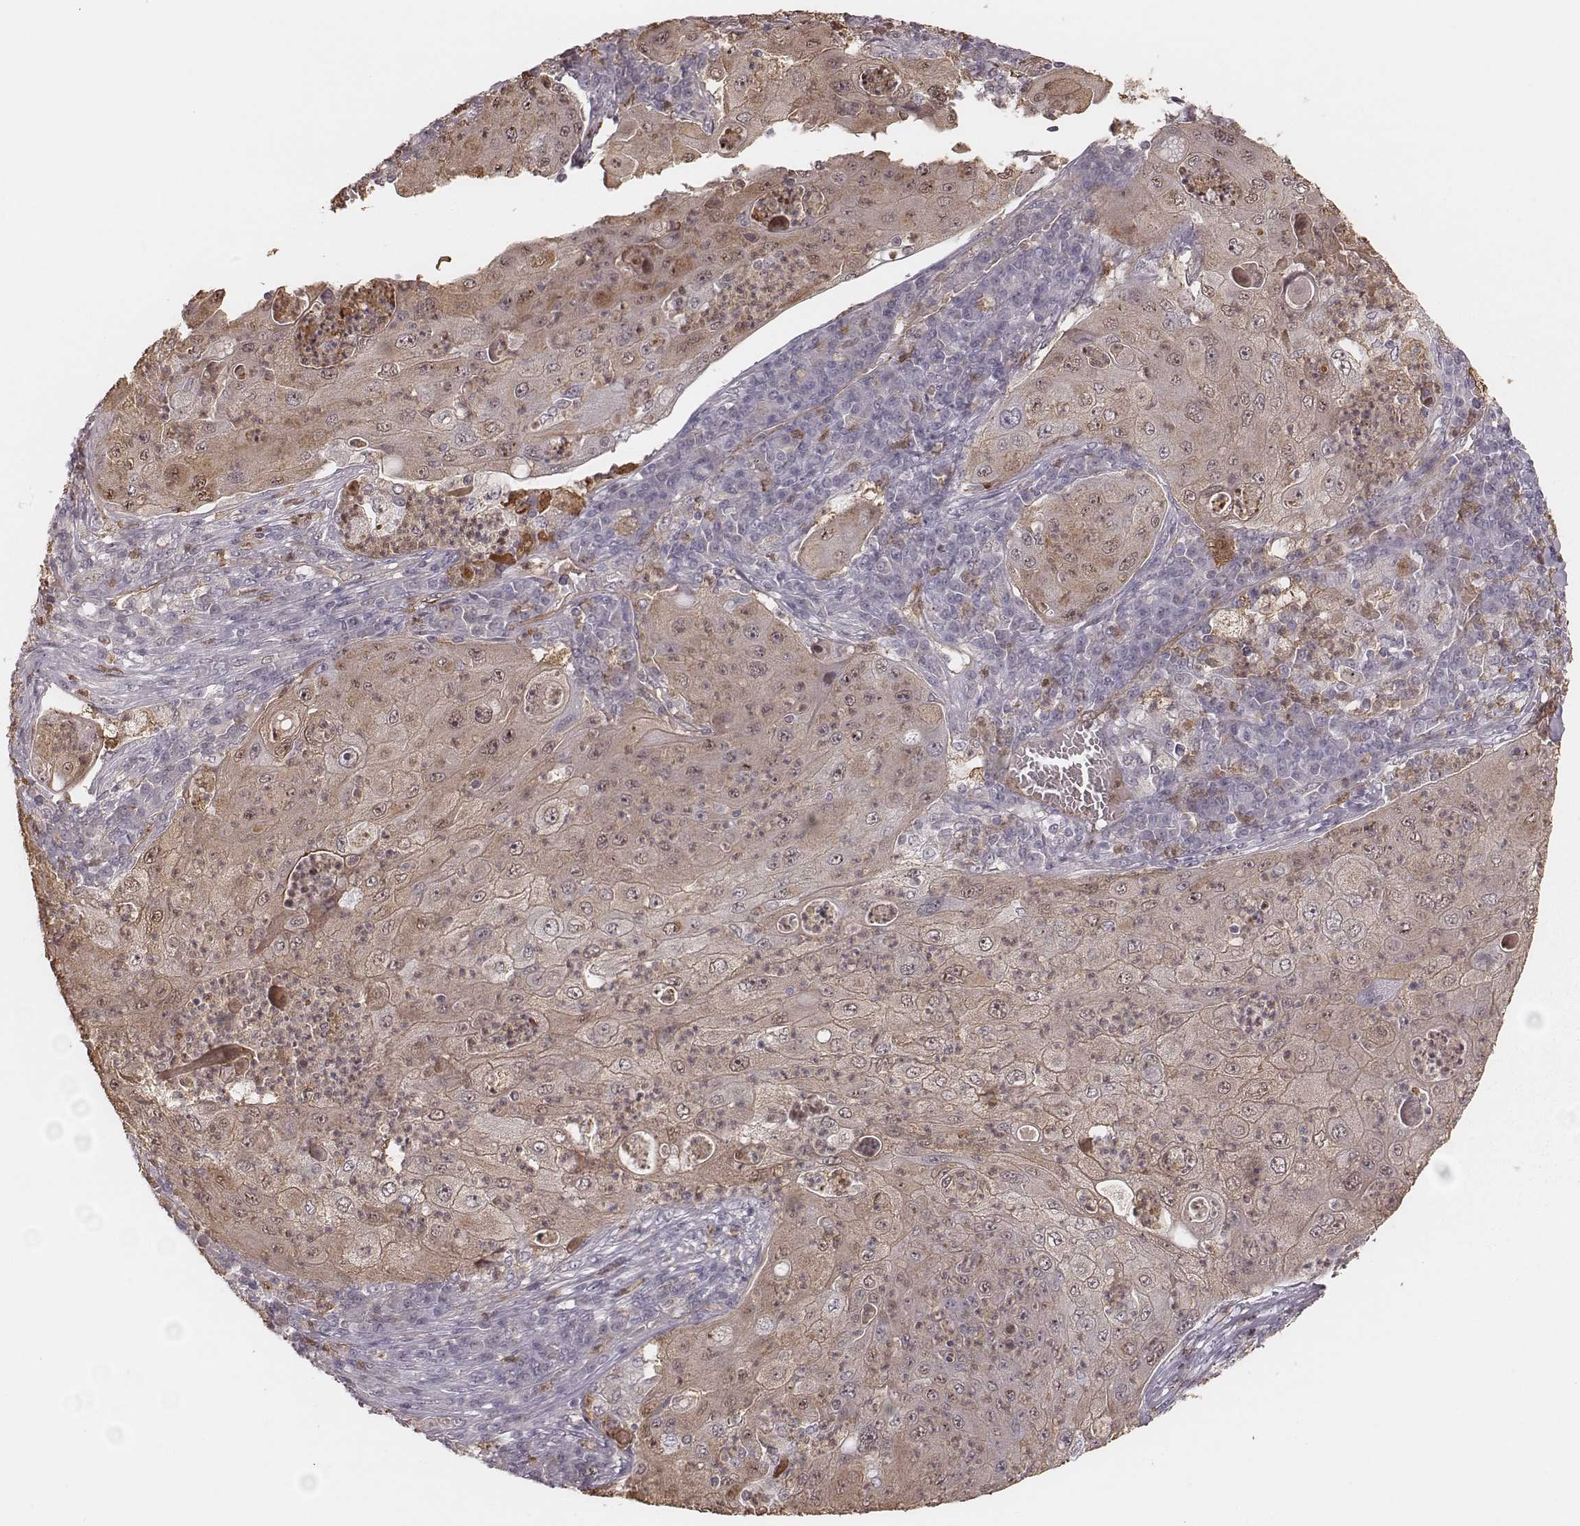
{"staining": {"intensity": "weak", "quantity": ">75%", "location": "cytoplasmic/membranous"}, "tissue": "lung cancer", "cell_type": "Tumor cells", "image_type": "cancer", "snomed": [{"axis": "morphology", "description": "Squamous cell carcinoma, NOS"}, {"axis": "topography", "description": "Lung"}], "caption": "Immunohistochemical staining of human squamous cell carcinoma (lung) displays low levels of weak cytoplasmic/membranous protein staining in approximately >75% of tumor cells.", "gene": "KITLG", "patient": {"sex": "female", "age": 59}}